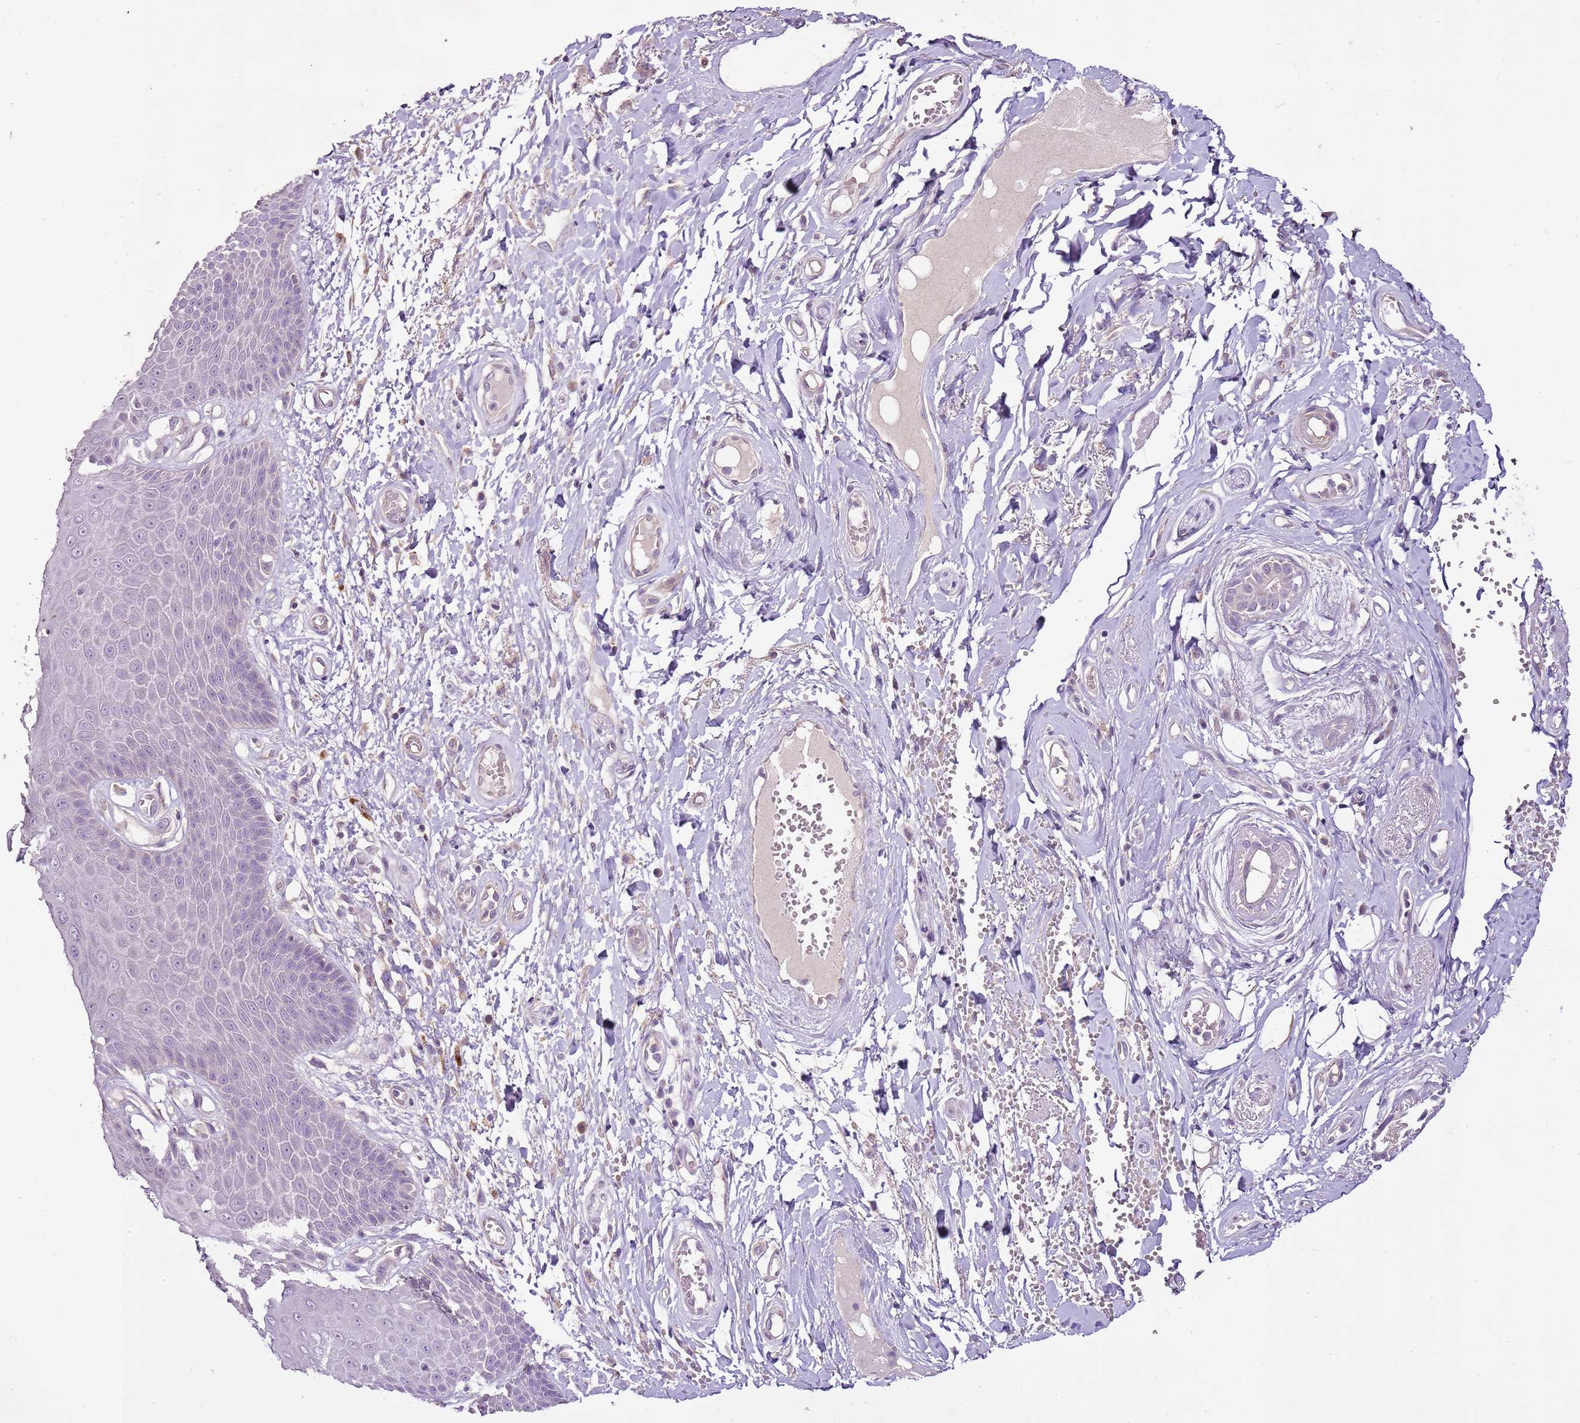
{"staining": {"intensity": "negative", "quantity": "none", "location": "none"}, "tissue": "skin", "cell_type": "Epidermal cells", "image_type": "normal", "snomed": [{"axis": "morphology", "description": "Normal tissue, NOS"}, {"axis": "topography", "description": "Anal"}], "caption": "IHC of unremarkable human skin demonstrates no expression in epidermal cells. (Stains: DAB IHC with hematoxylin counter stain, Microscopy: brightfield microscopy at high magnification).", "gene": "CMKLR1", "patient": {"sex": "male", "age": 78}}